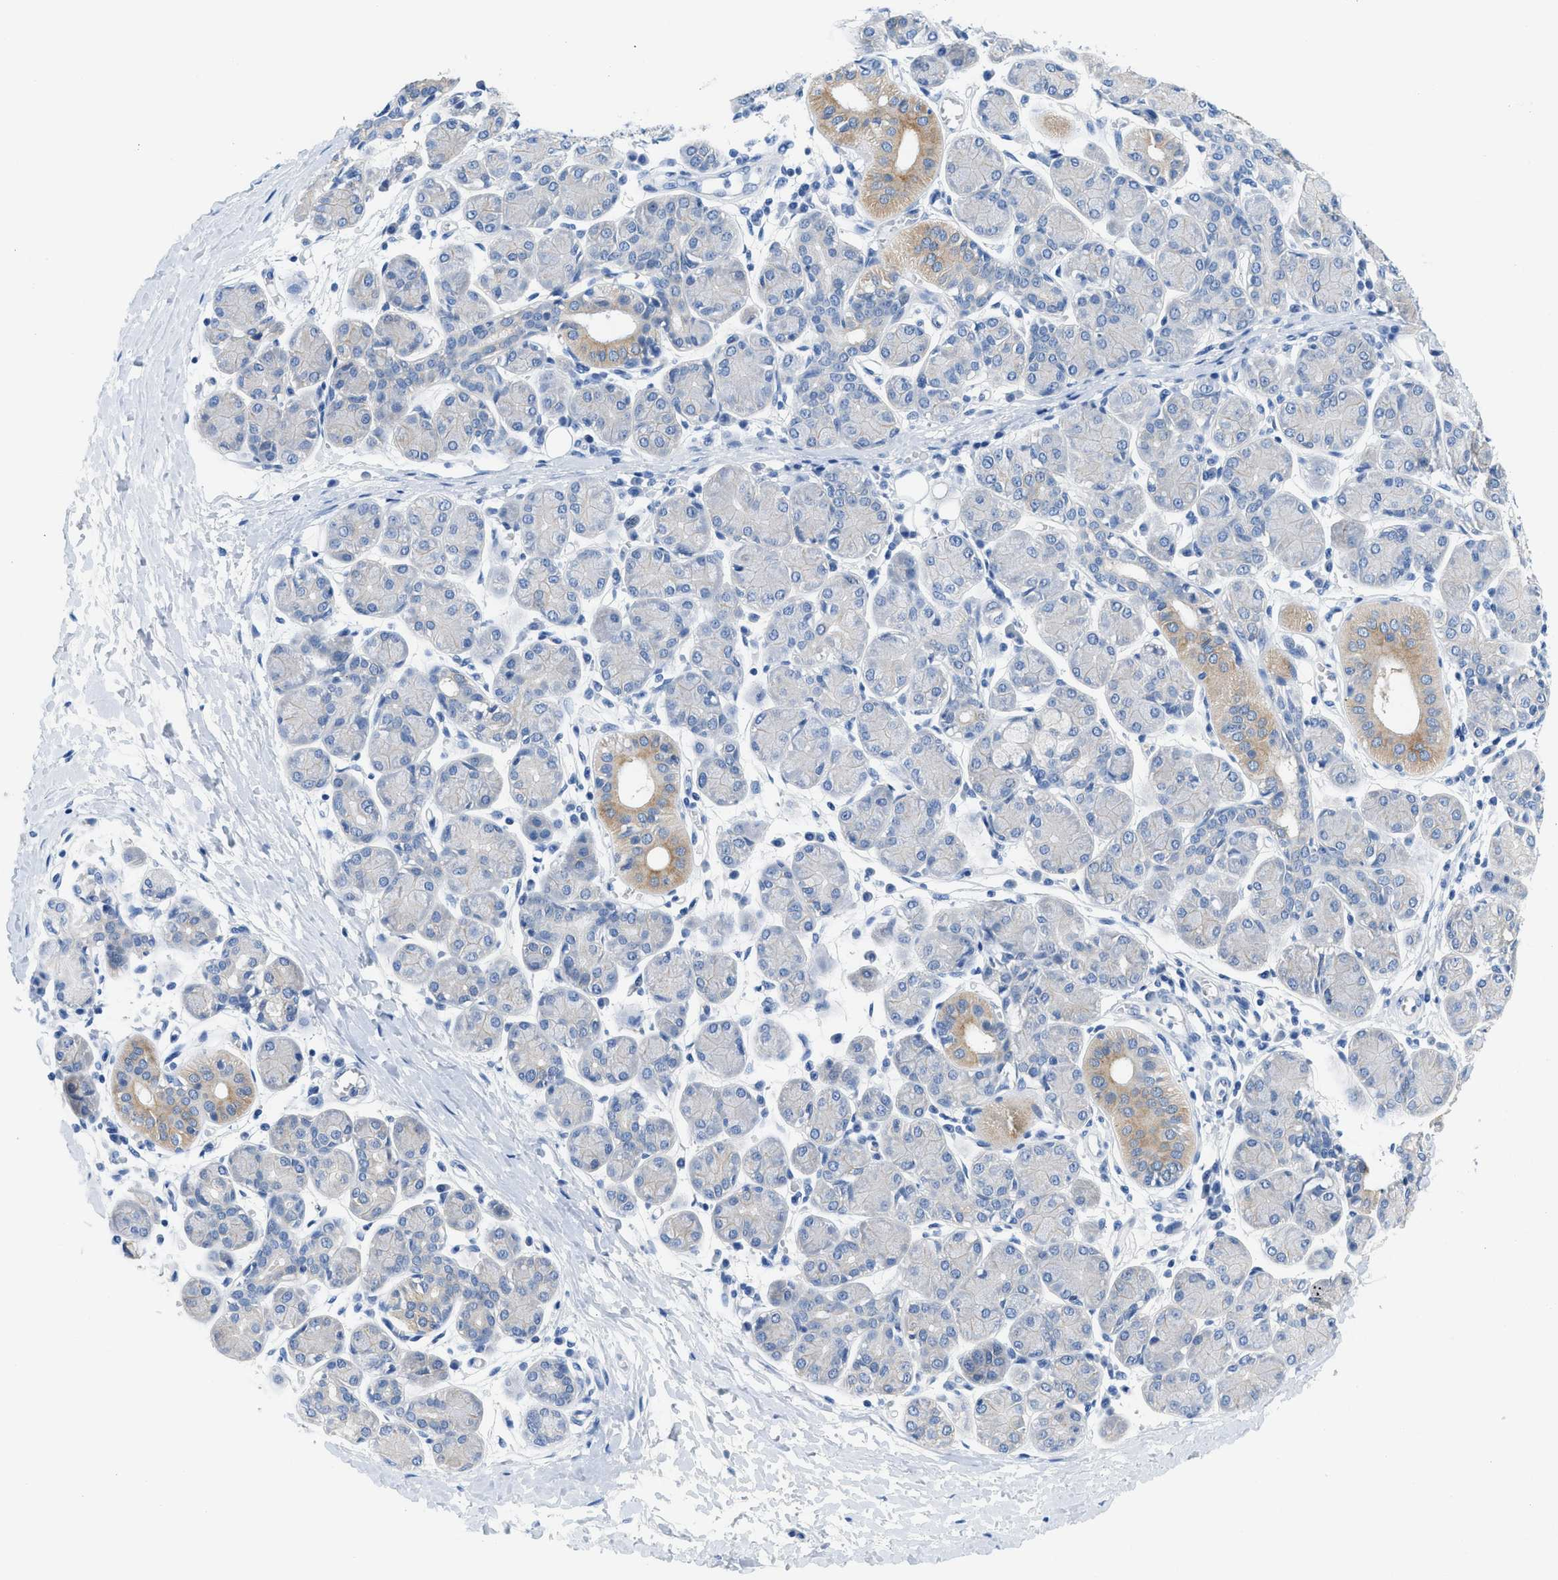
{"staining": {"intensity": "moderate", "quantity": "<25%", "location": "cytoplasmic/membranous"}, "tissue": "salivary gland", "cell_type": "Glandular cells", "image_type": "normal", "snomed": [{"axis": "morphology", "description": "Normal tissue, NOS"}, {"axis": "morphology", "description": "Inflammation, NOS"}, {"axis": "topography", "description": "Lymph node"}, {"axis": "topography", "description": "Salivary gland"}], "caption": "Salivary gland stained for a protein exhibits moderate cytoplasmic/membranous positivity in glandular cells. The staining was performed using DAB to visualize the protein expression in brown, while the nuclei were stained in blue with hematoxylin (Magnification: 20x).", "gene": "BPGM", "patient": {"sex": "male", "age": 3}}